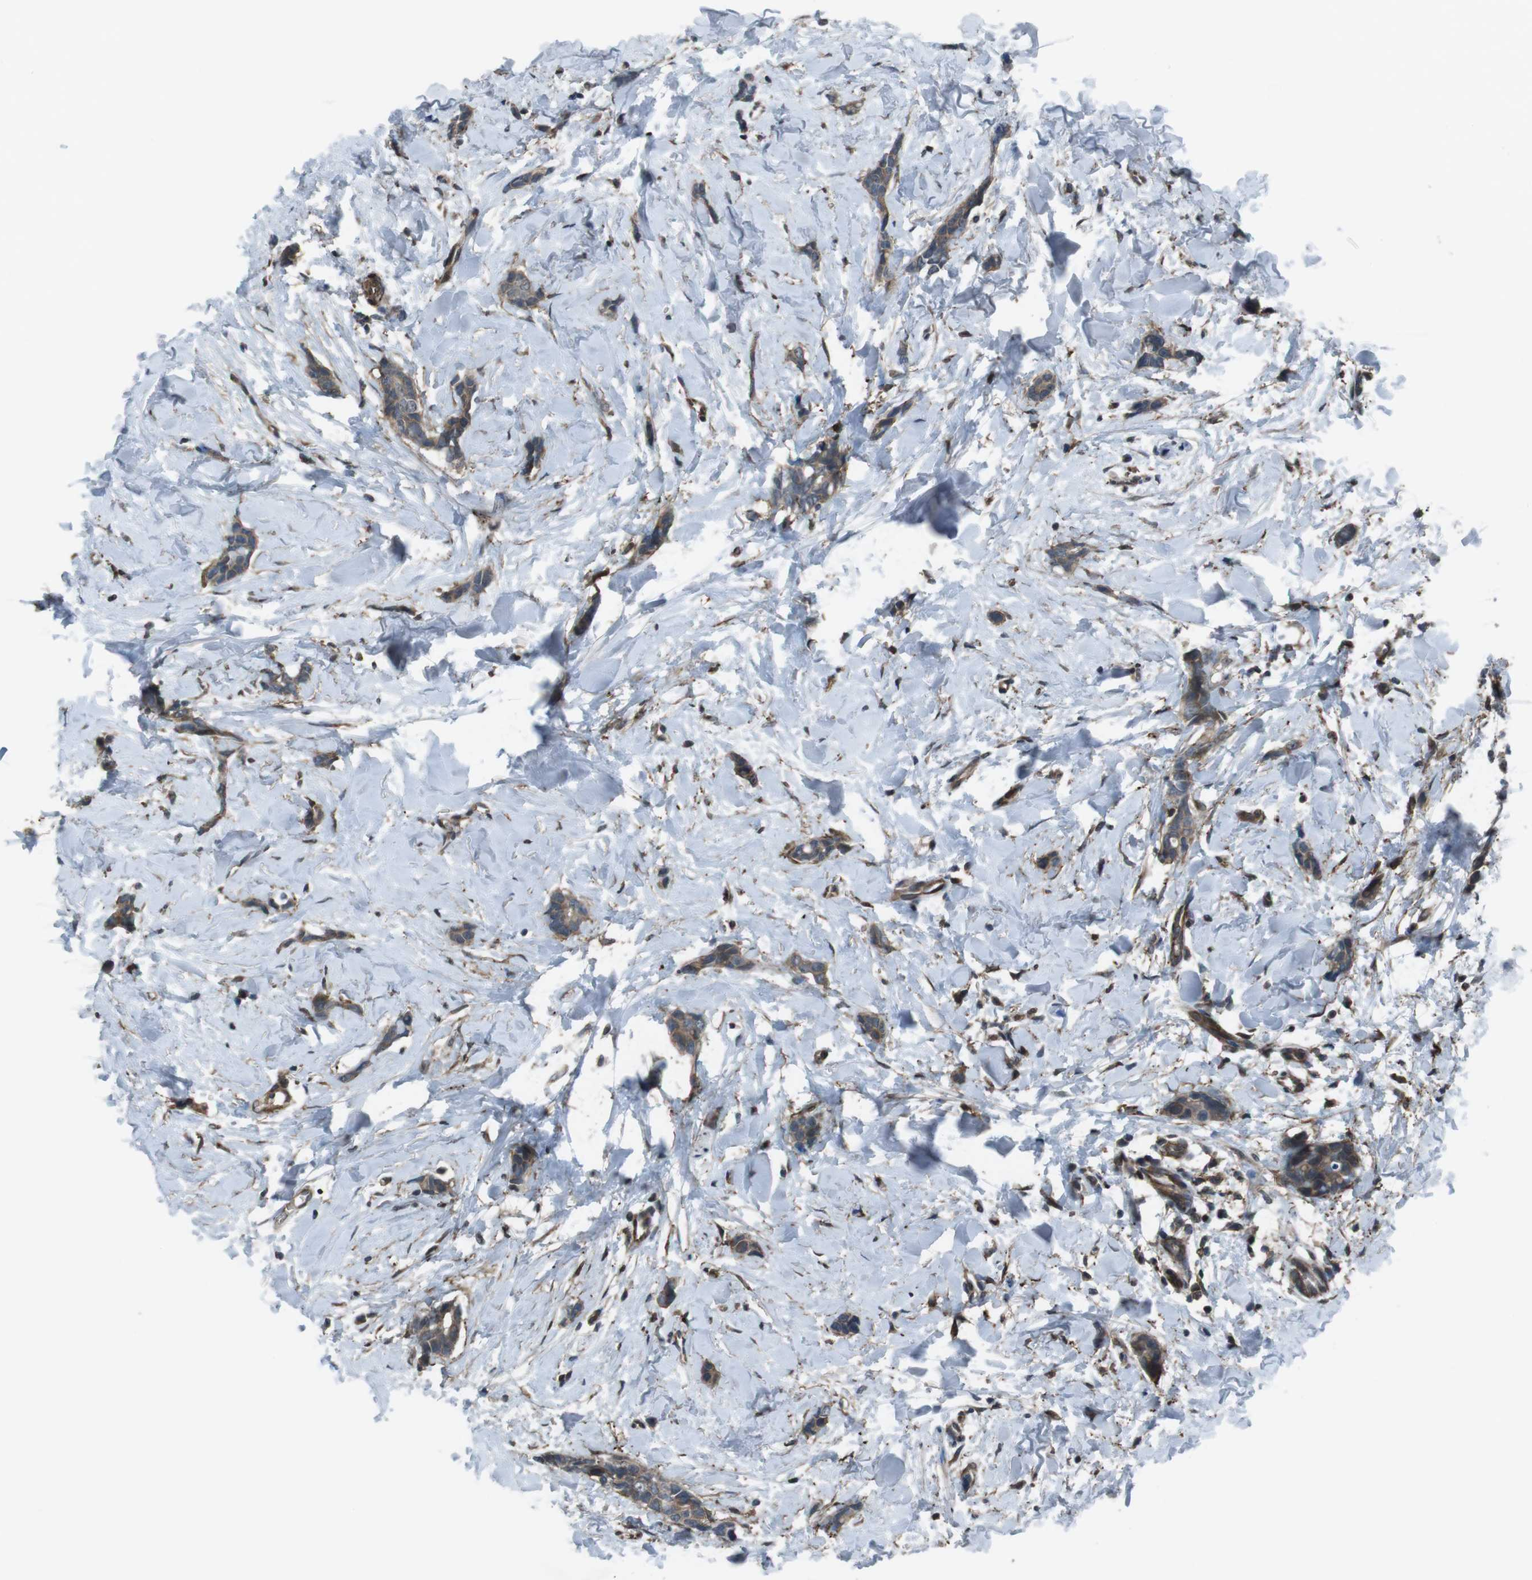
{"staining": {"intensity": "moderate", "quantity": ">75%", "location": "cytoplasmic/membranous"}, "tissue": "breast cancer", "cell_type": "Tumor cells", "image_type": "cancer", "snomed": [{"axis": "morphology", "description": "Lobular carcinoma"}, {"axis": "topography", "description": "Skin"}, {"axis": "topography", "description": "Breast"}], "caption": "There is medium levels of moderate cytoplasmic/membranous staining in tumor cells of breast cancer (lobular carcinoma), as demonstrated by immunohistochemical staining (brown color).", "gene": "GDF10", "patient": {"sex": "female", "age": 46}}